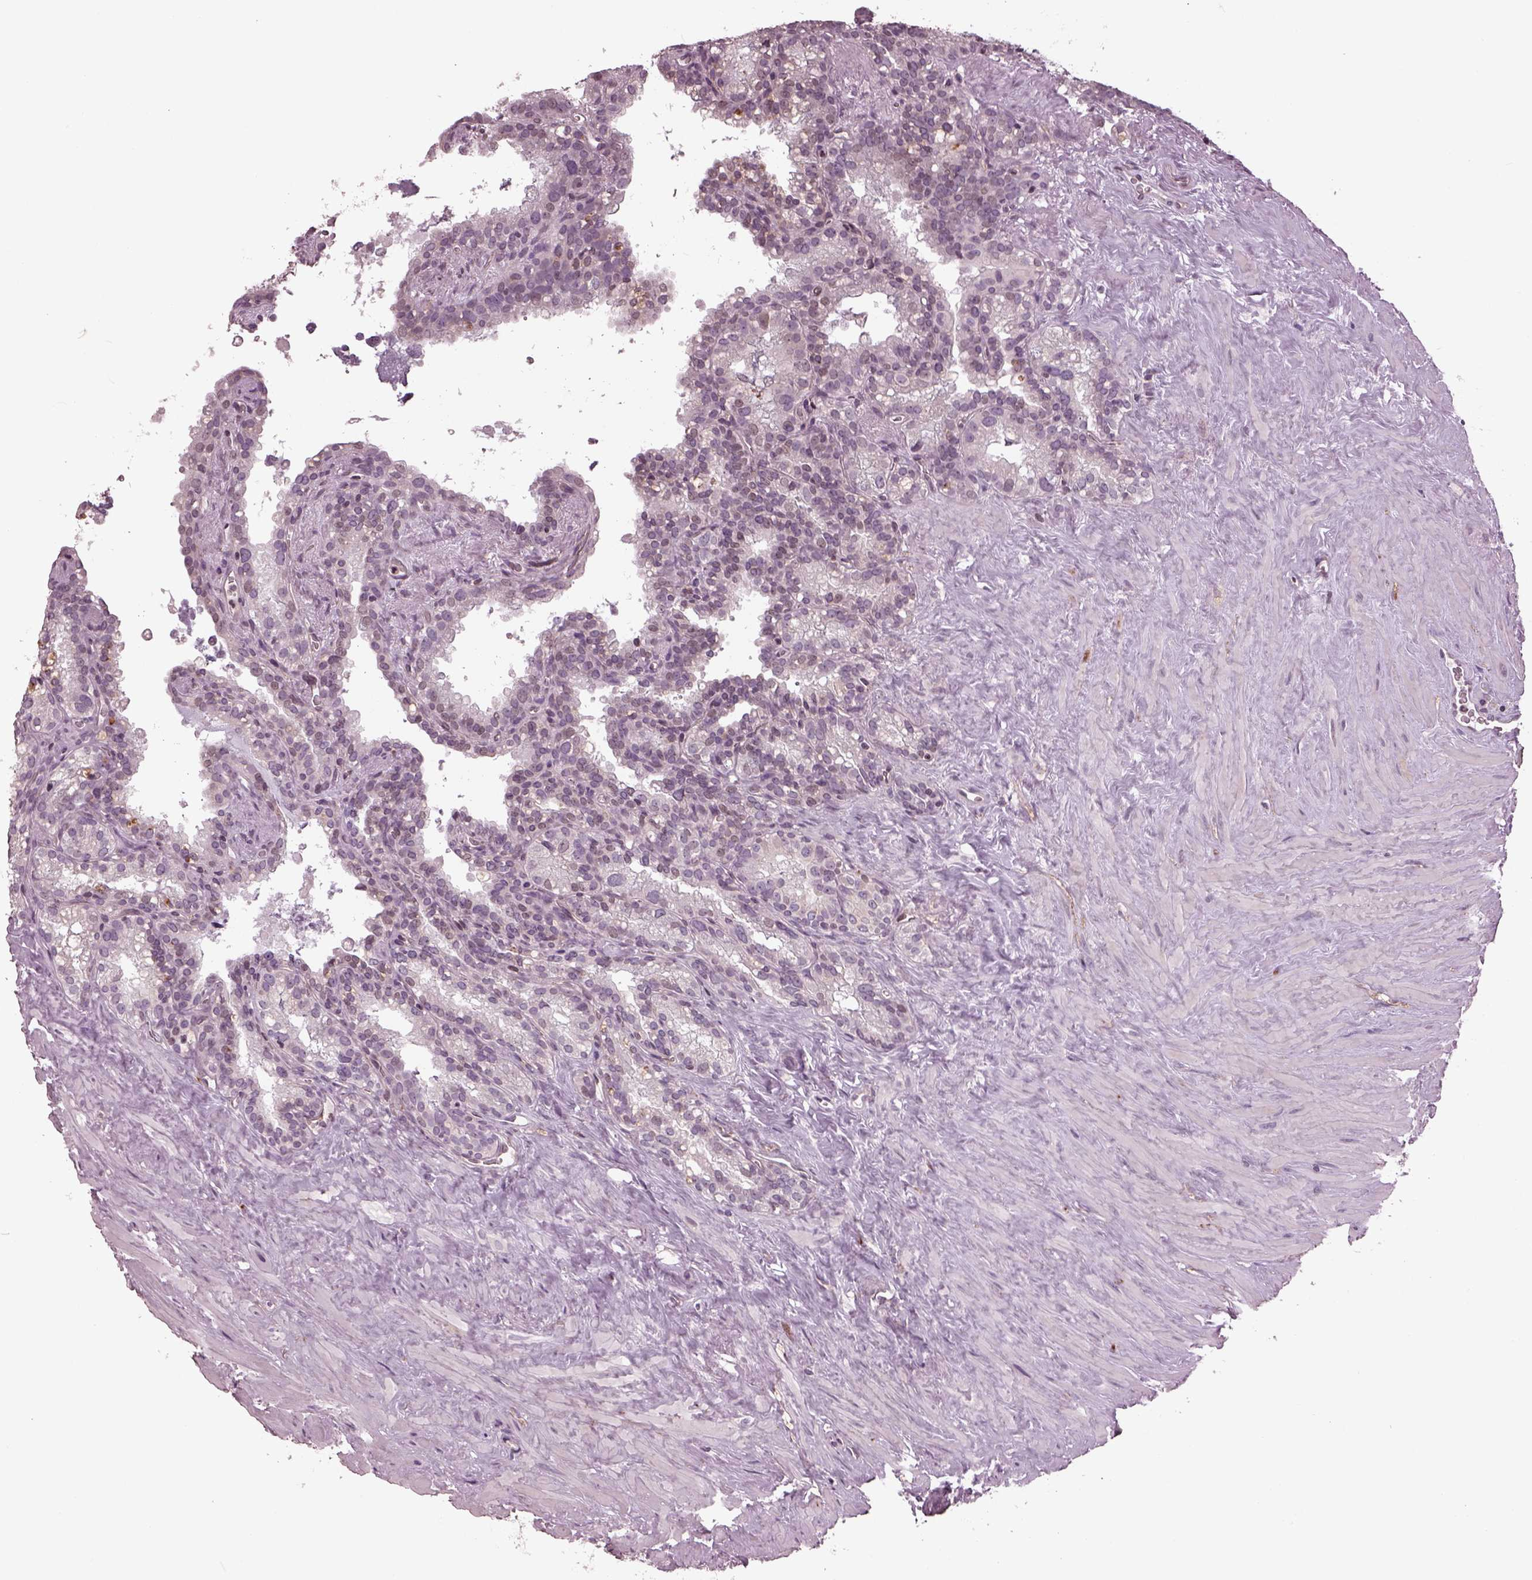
{"staining": {"intensity": "negative", "quantity": "none", "location": "none"}, "tissue": "seminal vesicle", "cell_type": "Glandular cells", "image_type": "normal", "snomed": [{"axis": "morphology", "description": "Normal tissue, NOS"}, {"axis": "topography", "description": "Seminal veicle"}], "caption": "Immunohistochemical staining of normal human seminal vesicle exhibits no significant staining in glandular cells. (DAB (3,3'-diaminobenzidine) IHC with hematoxylin counter stain).", "gene": "GAL", "patient": {"sex": "male", "age": 71}}